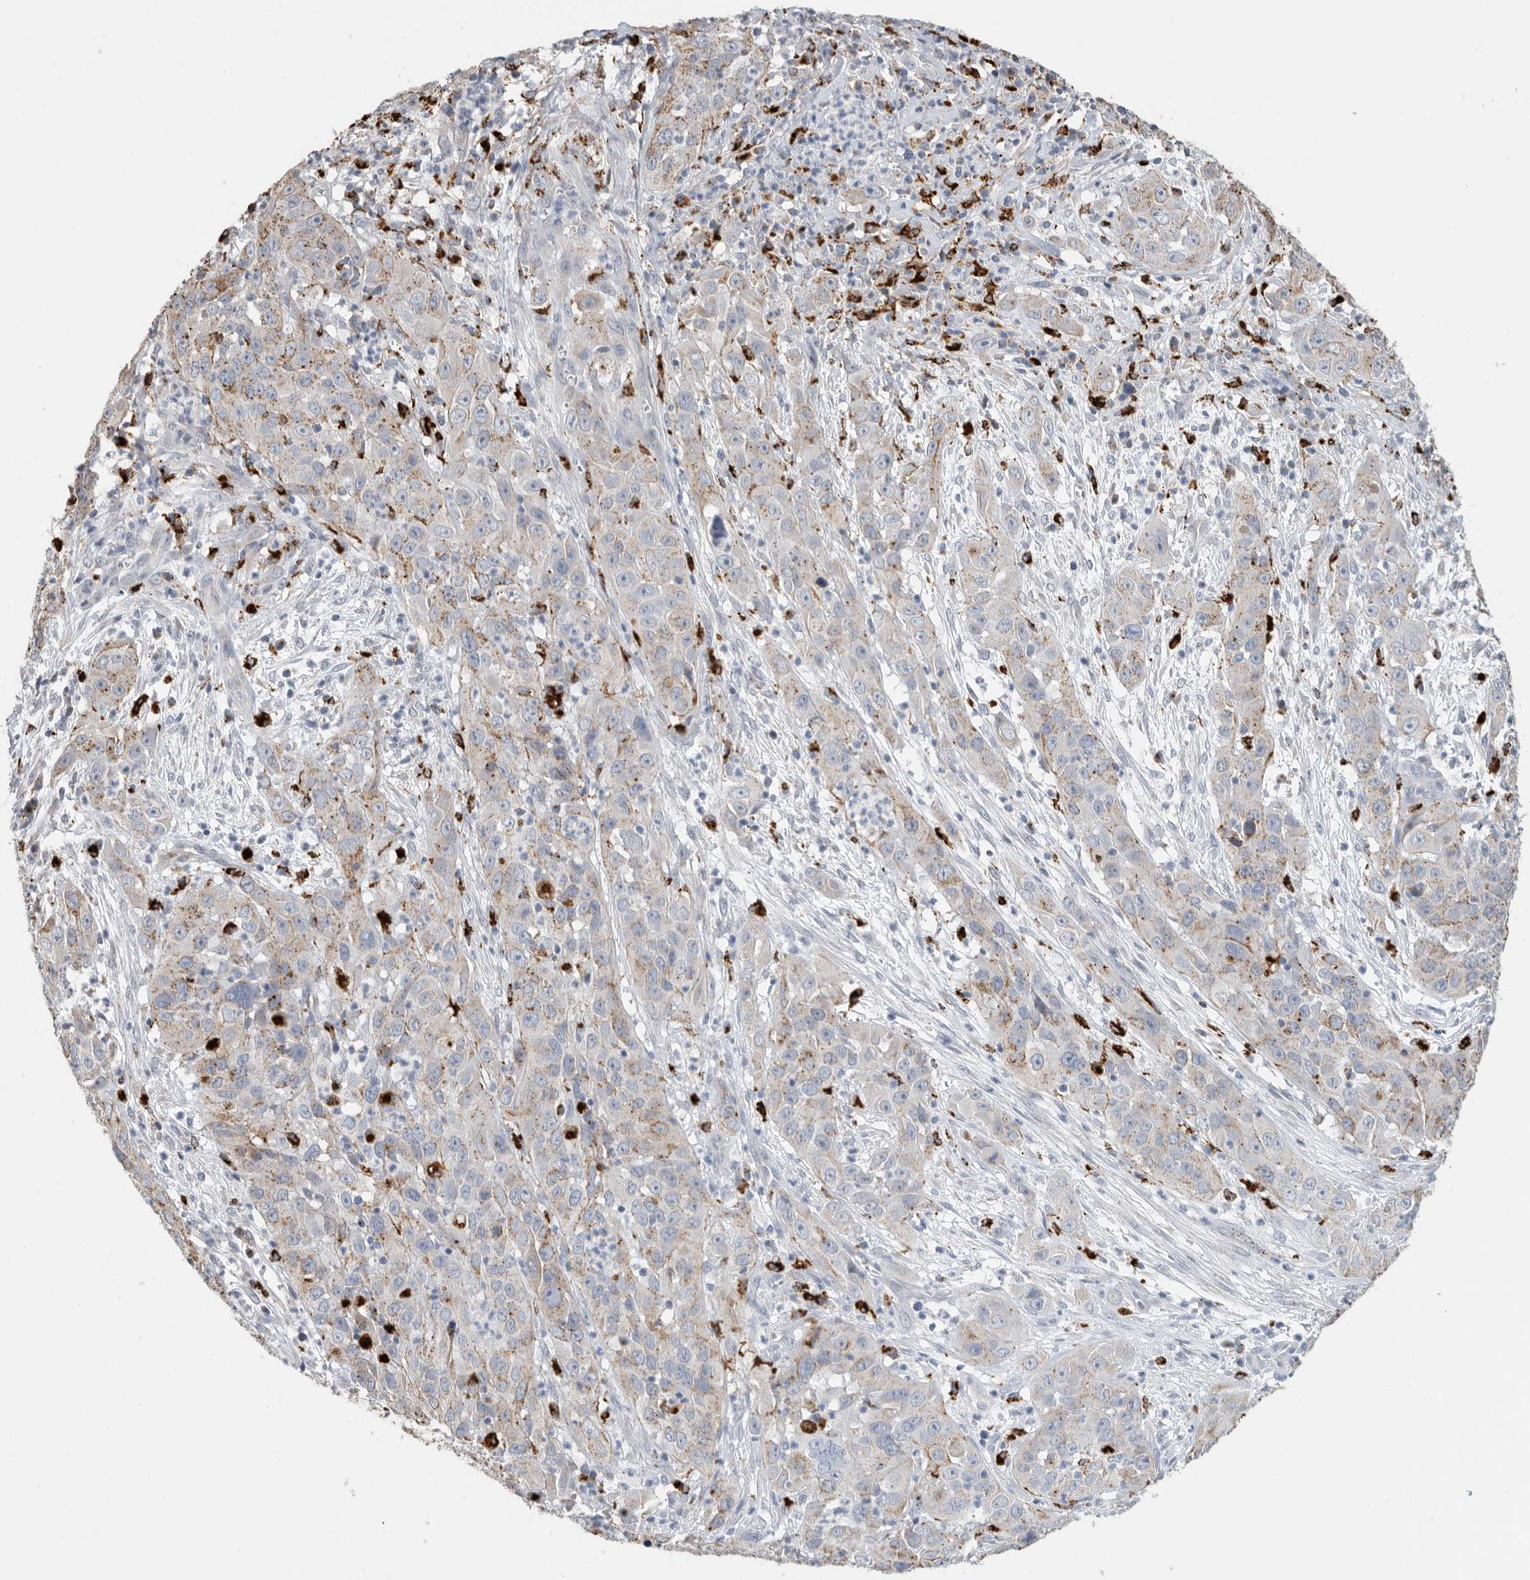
{"staining": {"intensity": "moderate", "quantity": "25%-75%", "location": "cytoplasmic/membranous"}, "tissue": "cervical cancer", "cell_type": "Tumor cells", "image_type": "cancer", "snomed": [{"axis": "morphology", "description": "Squamous cell carcinoma, NOS"}, {"axis": "topography", "description": "Cervix"}], "caption": "Immunohistochemical staining of cervical squamous cell carcinoma displays medium levels of moderate cytoplasmic/membranous staining in approximately 25%-75% of tumor cells.", "gene": "GGH", "patient": {"sex": "female", "age": 32}}